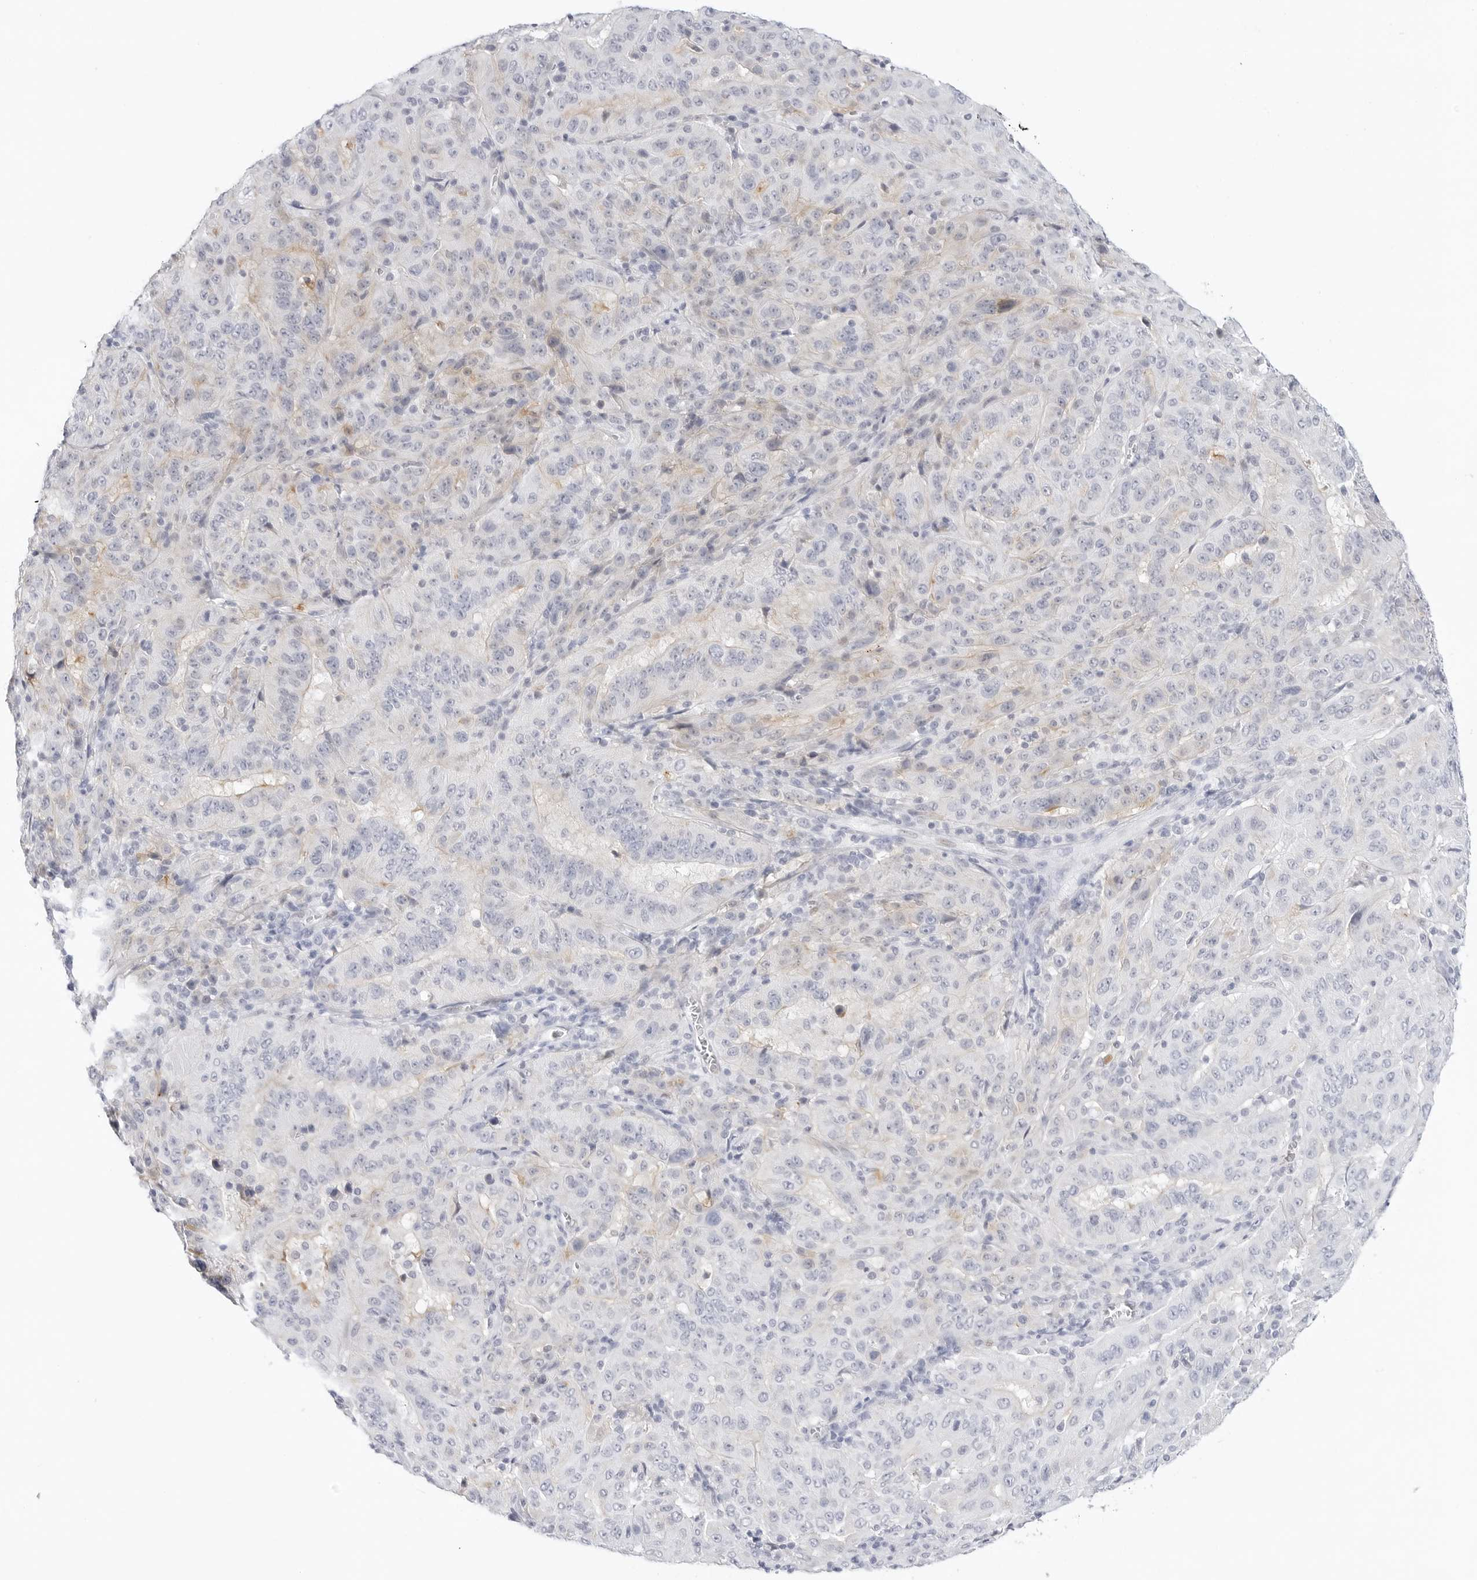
{"staining": {"intensity": "negative", "quantity": "none", "location": "none"}, "tissue": "pancreatic cancer", "cell_type": "Tumor cells", "image_type": "cancer", "snomed": [{"axis": "morphology", "description": "Adenocarcinoma, NOS"}, {"axis": "topography", "description": "Pancreas"}], "caption": "This is an immunohistochemistry histopathology image of human pancreatic cancer (adenocarcinoma). There is no expression in tumor cells.", "gene": "SLC19A1", "patient": {"sex": "male", "age": 63}}